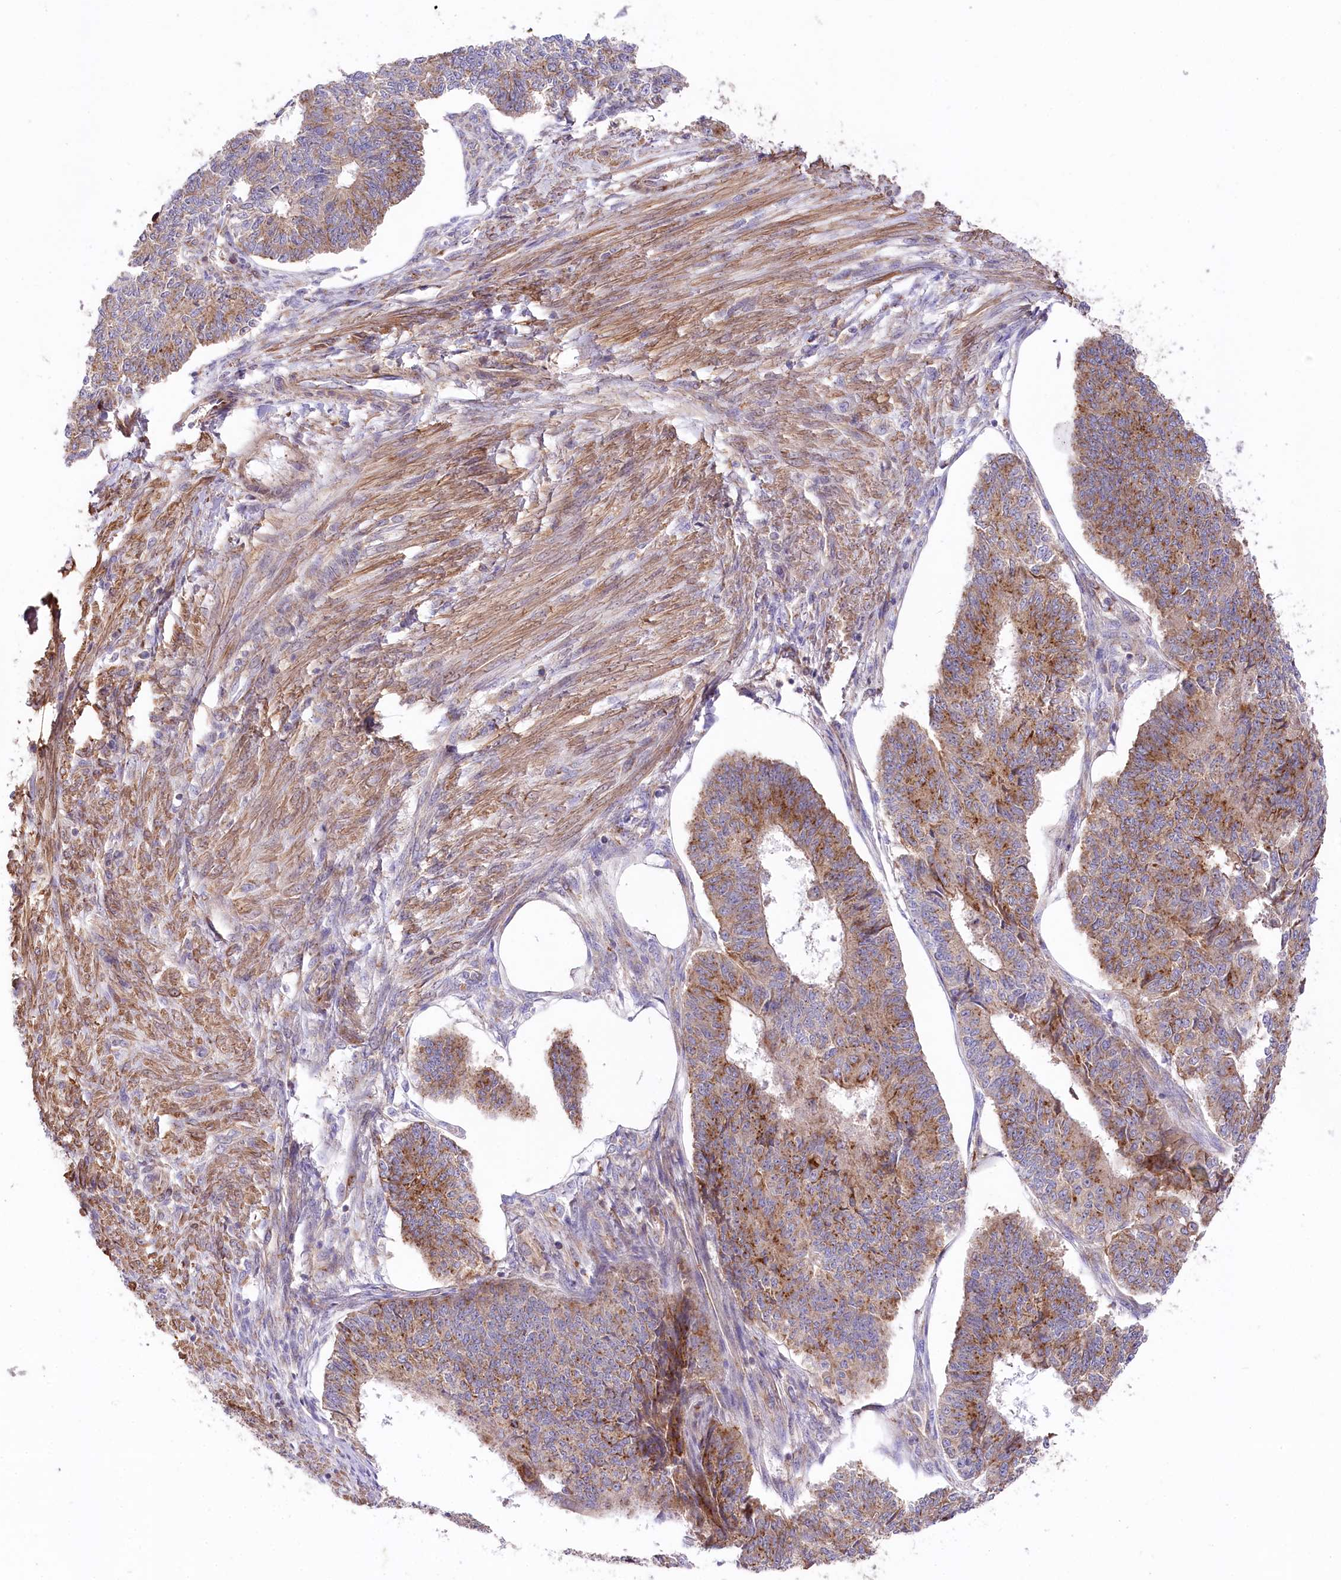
{"staining": {"intensity": "moderate", "quantity": ">75%", "location": "cytoplasmic/membranous"}, "tissue": "endometrial cancer", "cell_type": "Tumor cells", "image_type": "cancer", "snomed": [{"axis": "morphology", "description": "Adenocarcinoma, NOS"}, {"axis": "topography", "description": "Endometrium"}], "caption": "Moderate cytoplasmic/membranous expression is identified in about >75% of tumor cells in endometrial adenocarcinoma.", "gene": "STX6", "patient": {"sex": "female", "age": 32}}